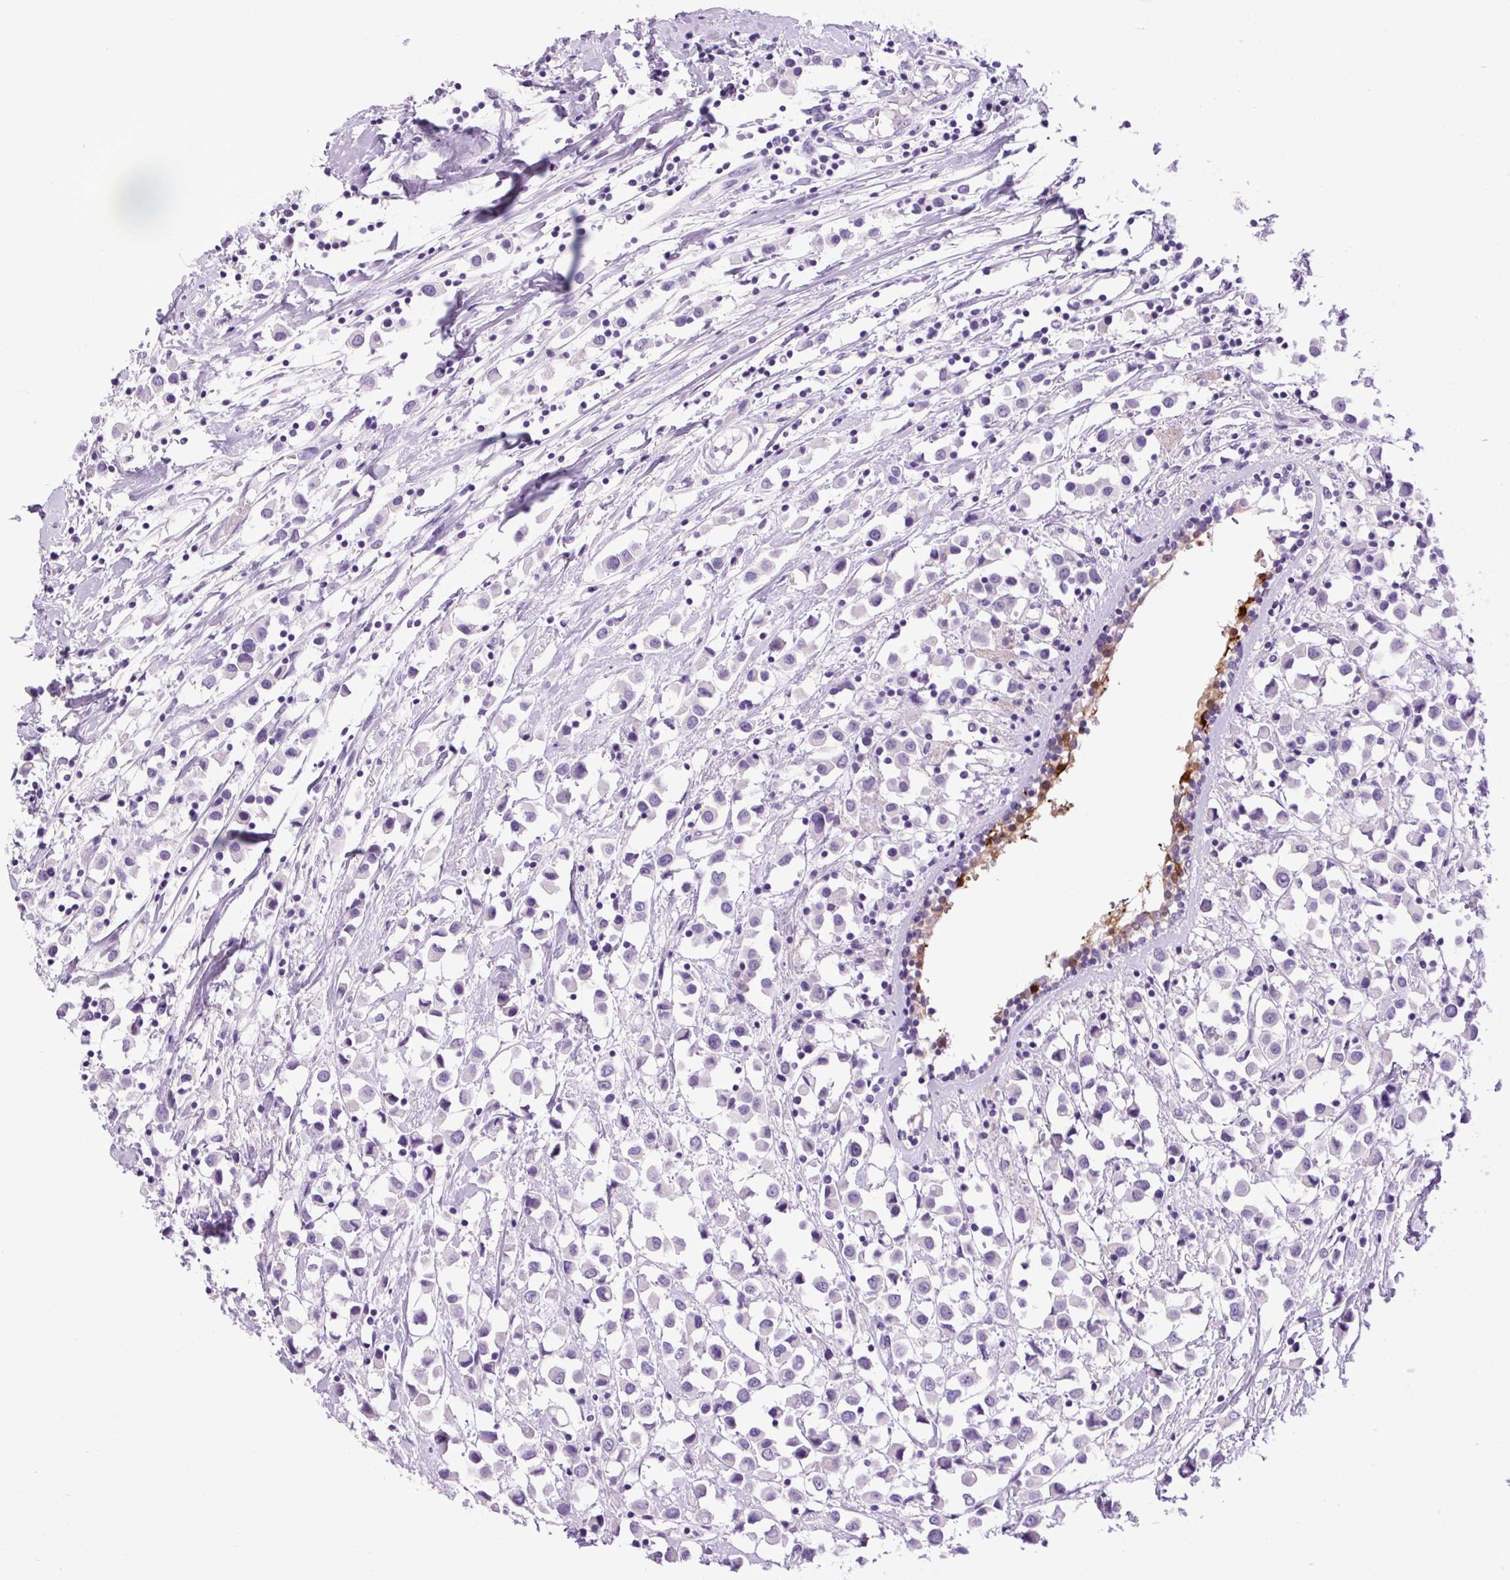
{"staining": {"intensity": "negative", "quantity": "none", "location": "none"}, "tissue": "breast cancer", "cell_type": "Tumor cells", "image_type": "cancer", "snomed": [{"axis": "morphology", "description": "Duct carcinoma"}, {"axis": "topography", "description": "Breast"}], "caption": "A high-resolution micrograph shows IHC staining of breast cancer, which reveals no significant positivity in tumor cells.", "gene": "FABP7", "patient": {"sex": "female", "age": 61}}